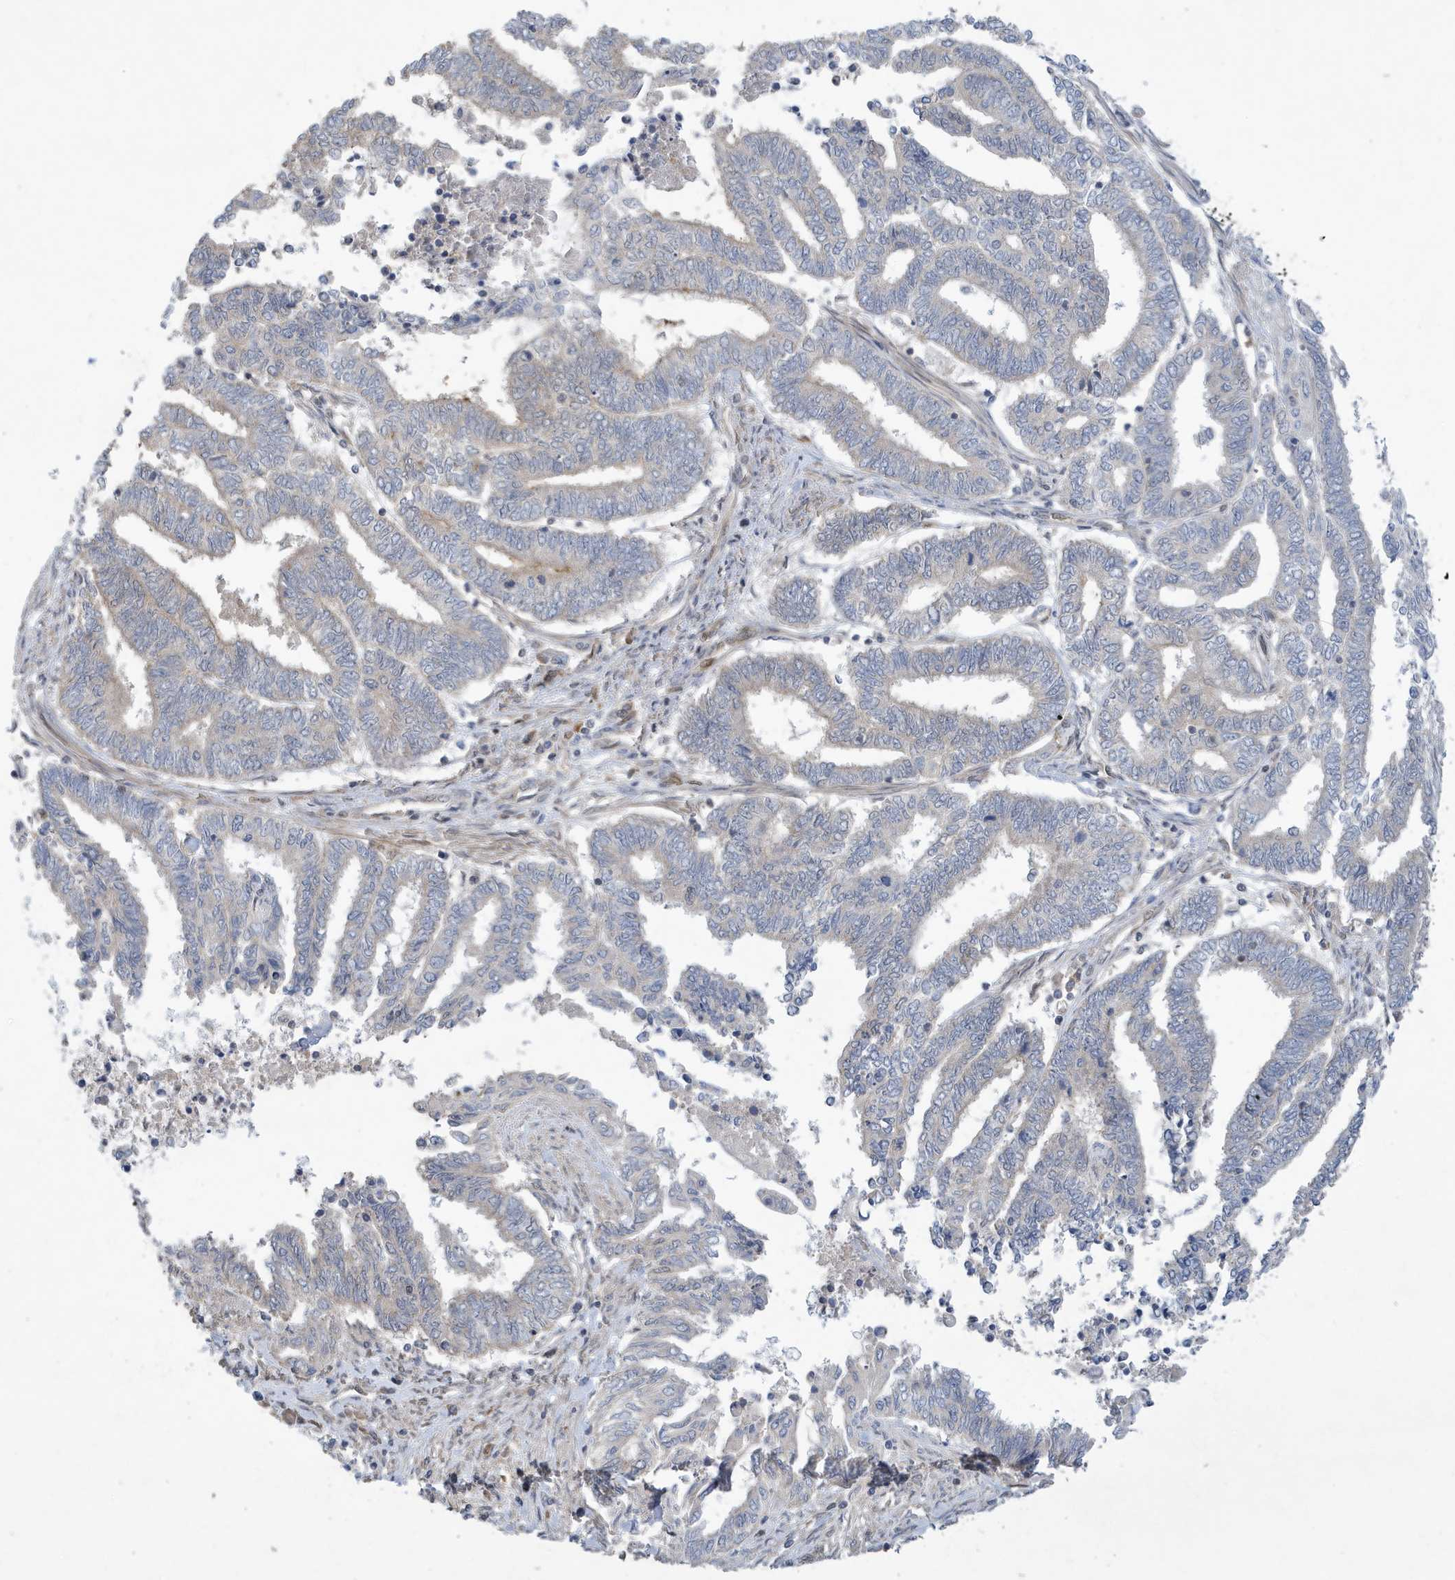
{"staining": {"intensity": "negative", "quantity": "none", "location": "none"}, "tissue": "endometrial cancer", "cell_type": "Tumor cells", "image_type": "cancer", "snomed": [{"axis": "morphology", "description": "Adenocarcinoma, NOS"}, {"axis": "topography", "description": "Uterus"}, {"axis": "topography", "description": "Endometrium"}], "caption": "A photomicrograph of human adenocarcinoma (endometrial) is negative for staining in tumor cells.", "gene": "NCOA7", "patient": {"sex": "female", "age": 70}}